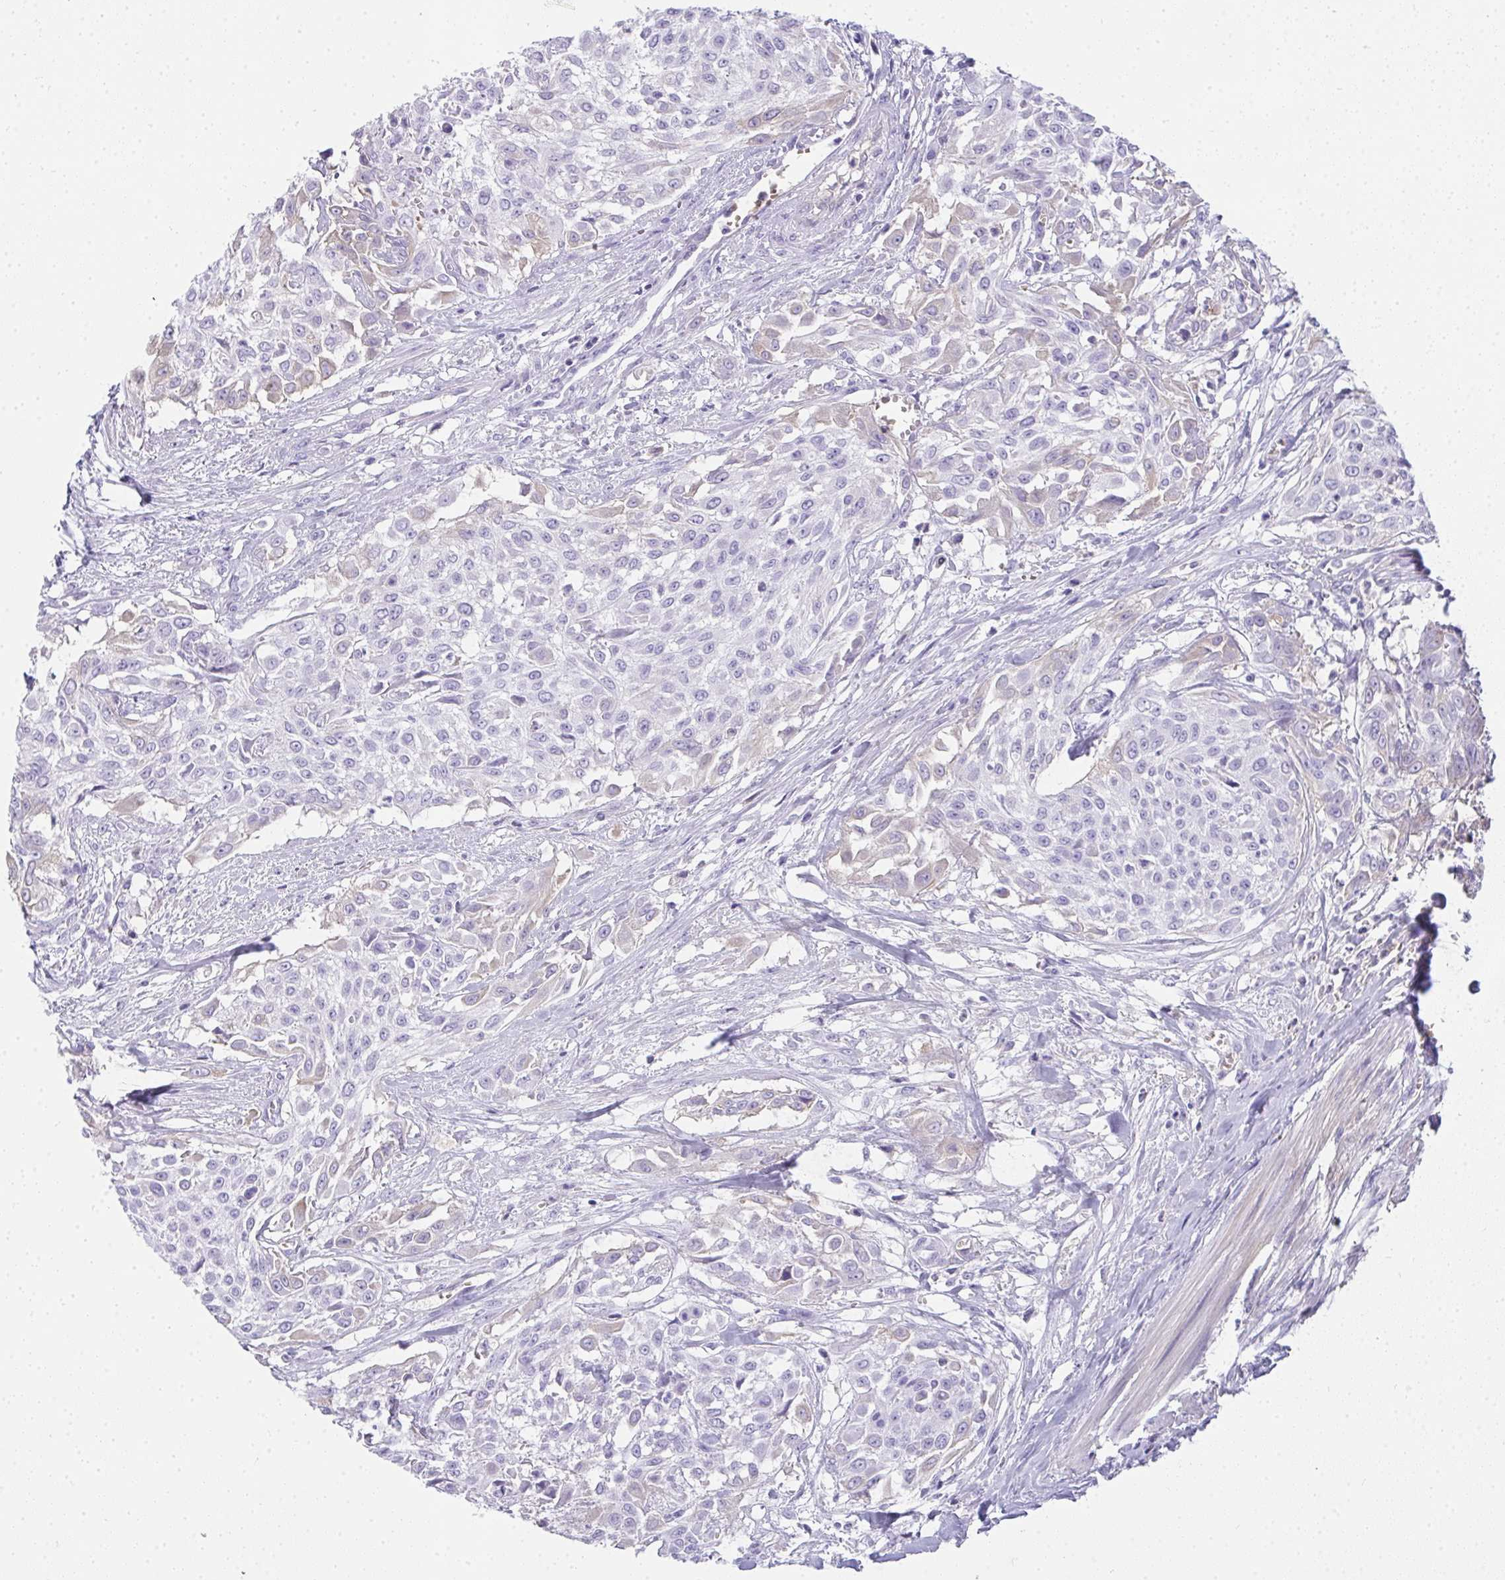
{"staining": {"intensity": "negative", "quantity": "none", "location": "none"}, "tissue": "urothelial cancer", "cell_type": "Tumor cells", "image_type": "cancer", "snomed": [{"axis": "morphology", "description": "Urothelial carcinoma, High grade"}, {"axis": "topography", "description": "Urinary bladder"}], "caption": "Immunohistochemistry (IHC) of human high-grade urothelial carcinoma exhibits no positivity in tumor cells. The staining was performed using DAB to visualize the protein expression in brown, while the nuclei were stained in blue with hematoxylin (Magnification: 20x).", "gene": "ZSWIM3", "patient": {"sex": "male", "age": 57}}